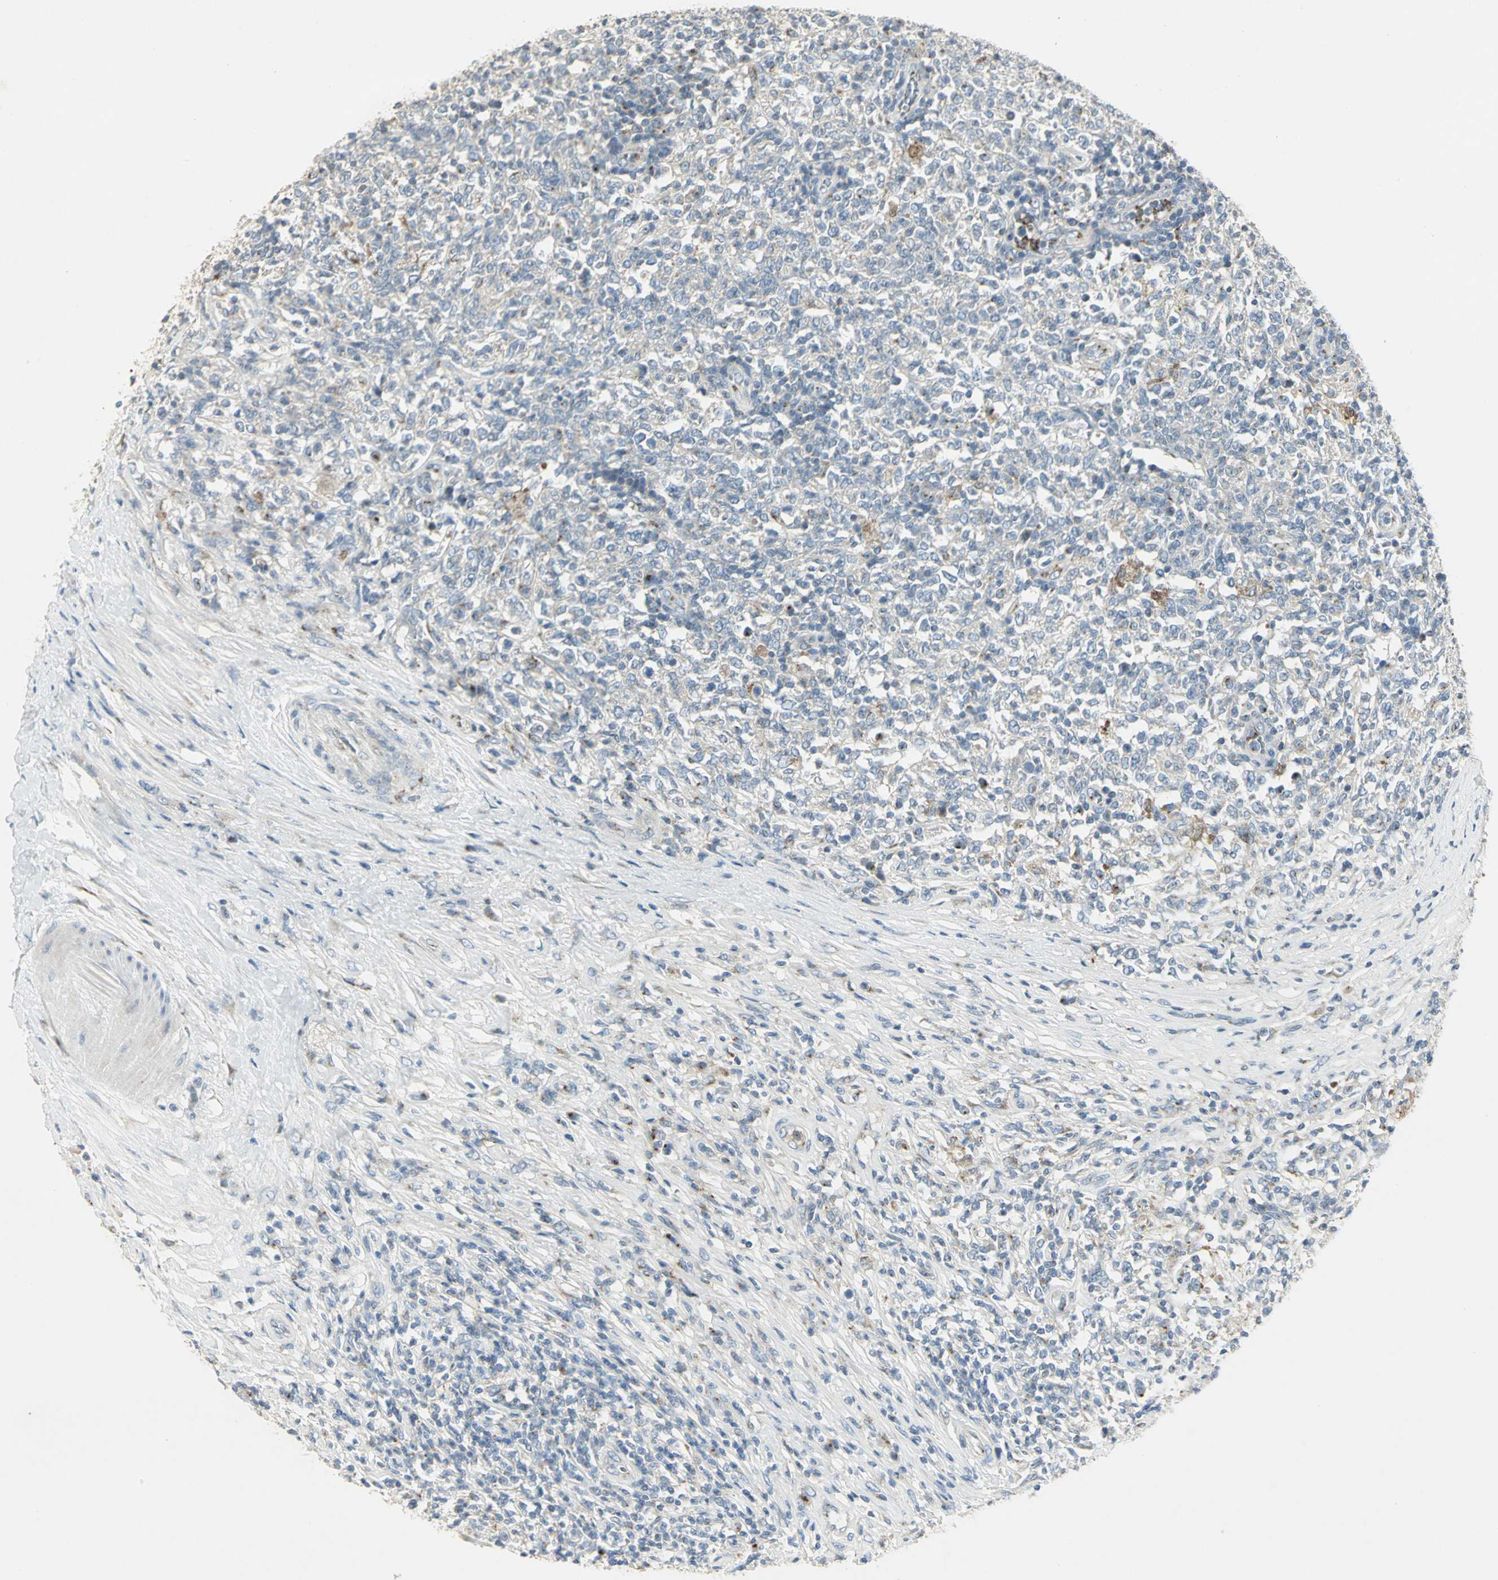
{"staining": {"intensity": "moderate", "quantity": "<25%", "location": "cytoplasmic/membranous"}, "tissue": "lymphoma", "cell_type": "Tumor cells", "image_type": "cancer", "snomed": [{"axis": "morphology", "description": "Malignant lymphoma, non-Hodgkin's type, High grade"}, {"axis": "topography", "description": "Lymph node"}], "caption": "Immunohistochemistry of high-grade malignant lymphoma, non-Hodgkin's type displays low levels of moderate cytoplasmic/membranous staining in approximately <25% of tumor cells.", "gene": "TM9SF2", "patient": {"sex": "female", "age": 84}}